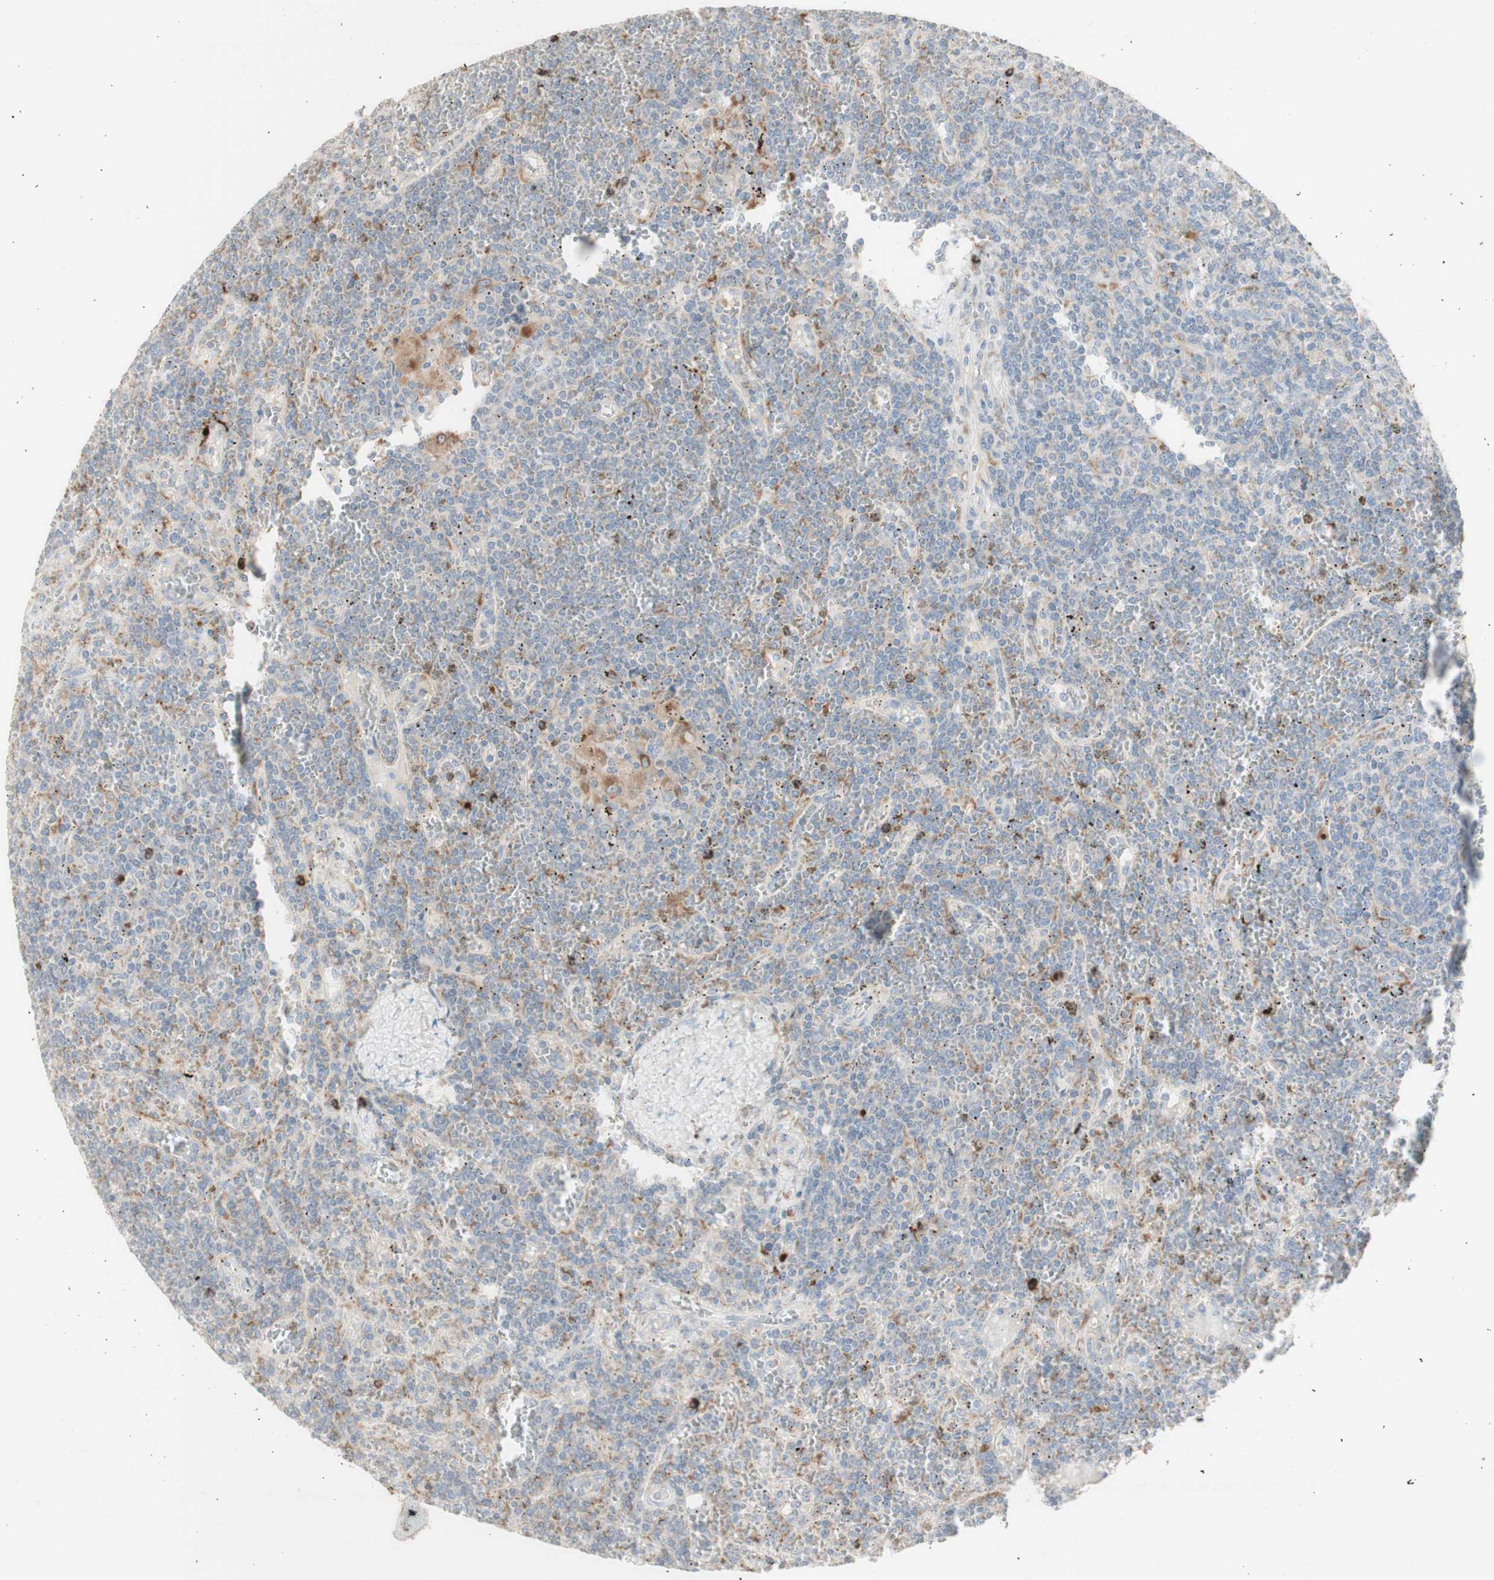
{"staining": {"intensity": "negative", "quantity": "none", "location": "none"}, "tissue": "lymphoma", "cell_type": "Tumor cells", "image_type": "cancer", "snomed": [{"axis": "morphology", "description": "Malignant lymphoma, non-Hodgkin's type, Low grade"}, {"axis": "topography", "description": "Spleen"}], "caption": "High power microscopy image of an immunohistochemistry image of lymphoma, revealing no significant positivity in tumor cells.", "gene": "ATP6V1B1", "patient": {"sex": "female", "age": 19}}